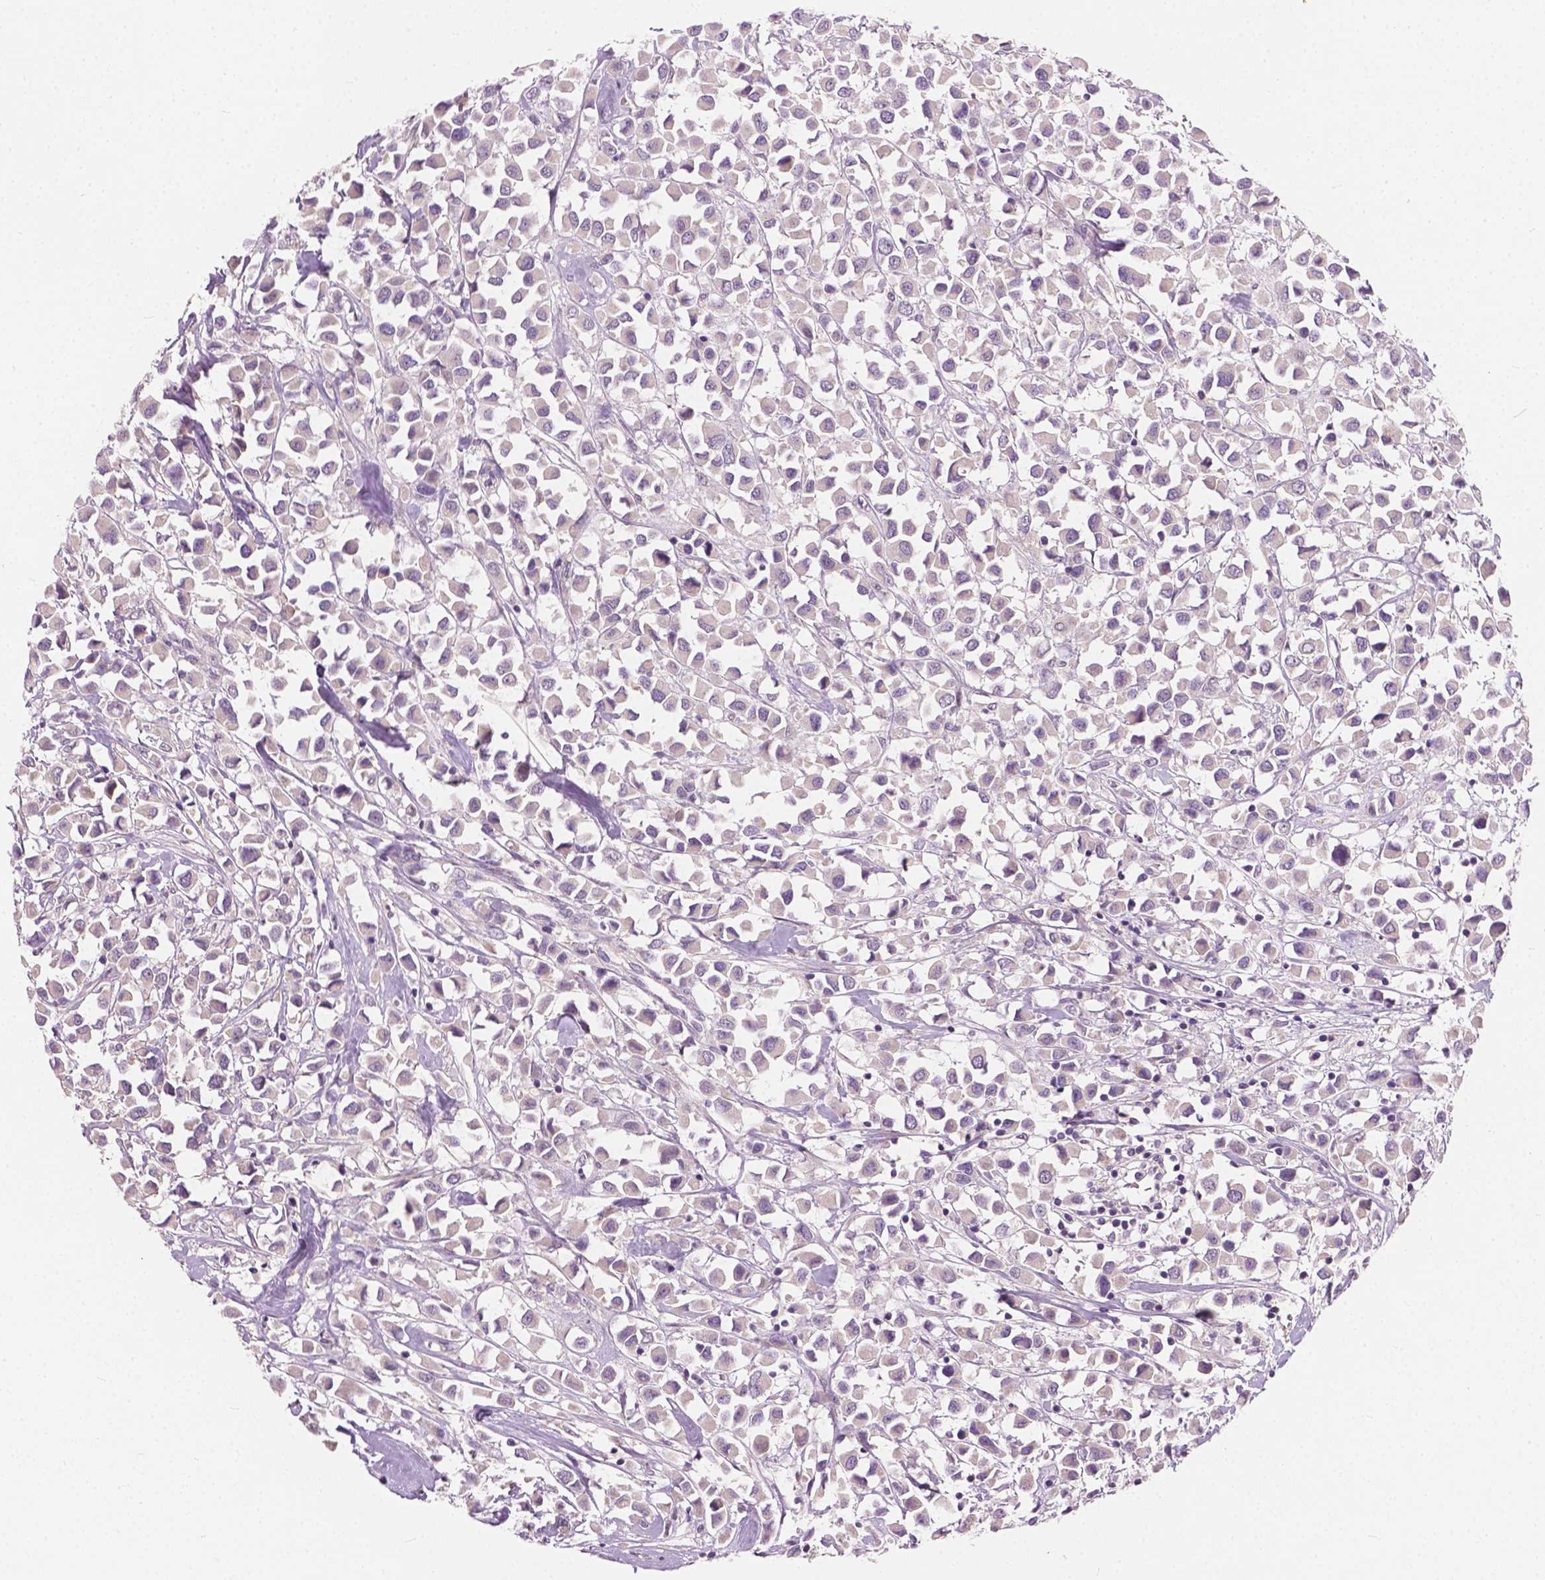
{"staining": {"intensity": "negative", "quantity": "none", "location": "none"}, "tissue": "breast cancer", "cell_type": "Tumor cells", "image_type": "cancer", "snomed": [{"axis": "morphology", "description": "Duct carcinoma"}, {"axis": "topography", "description": "Breast"}], "caption": "Immunohistochemical staining of human breast infiltrating ductal carcinoma exhibits no significant expression in tumor cells.", "gene": "KRT17", "patient": {"sex": "female", "age": 61}}